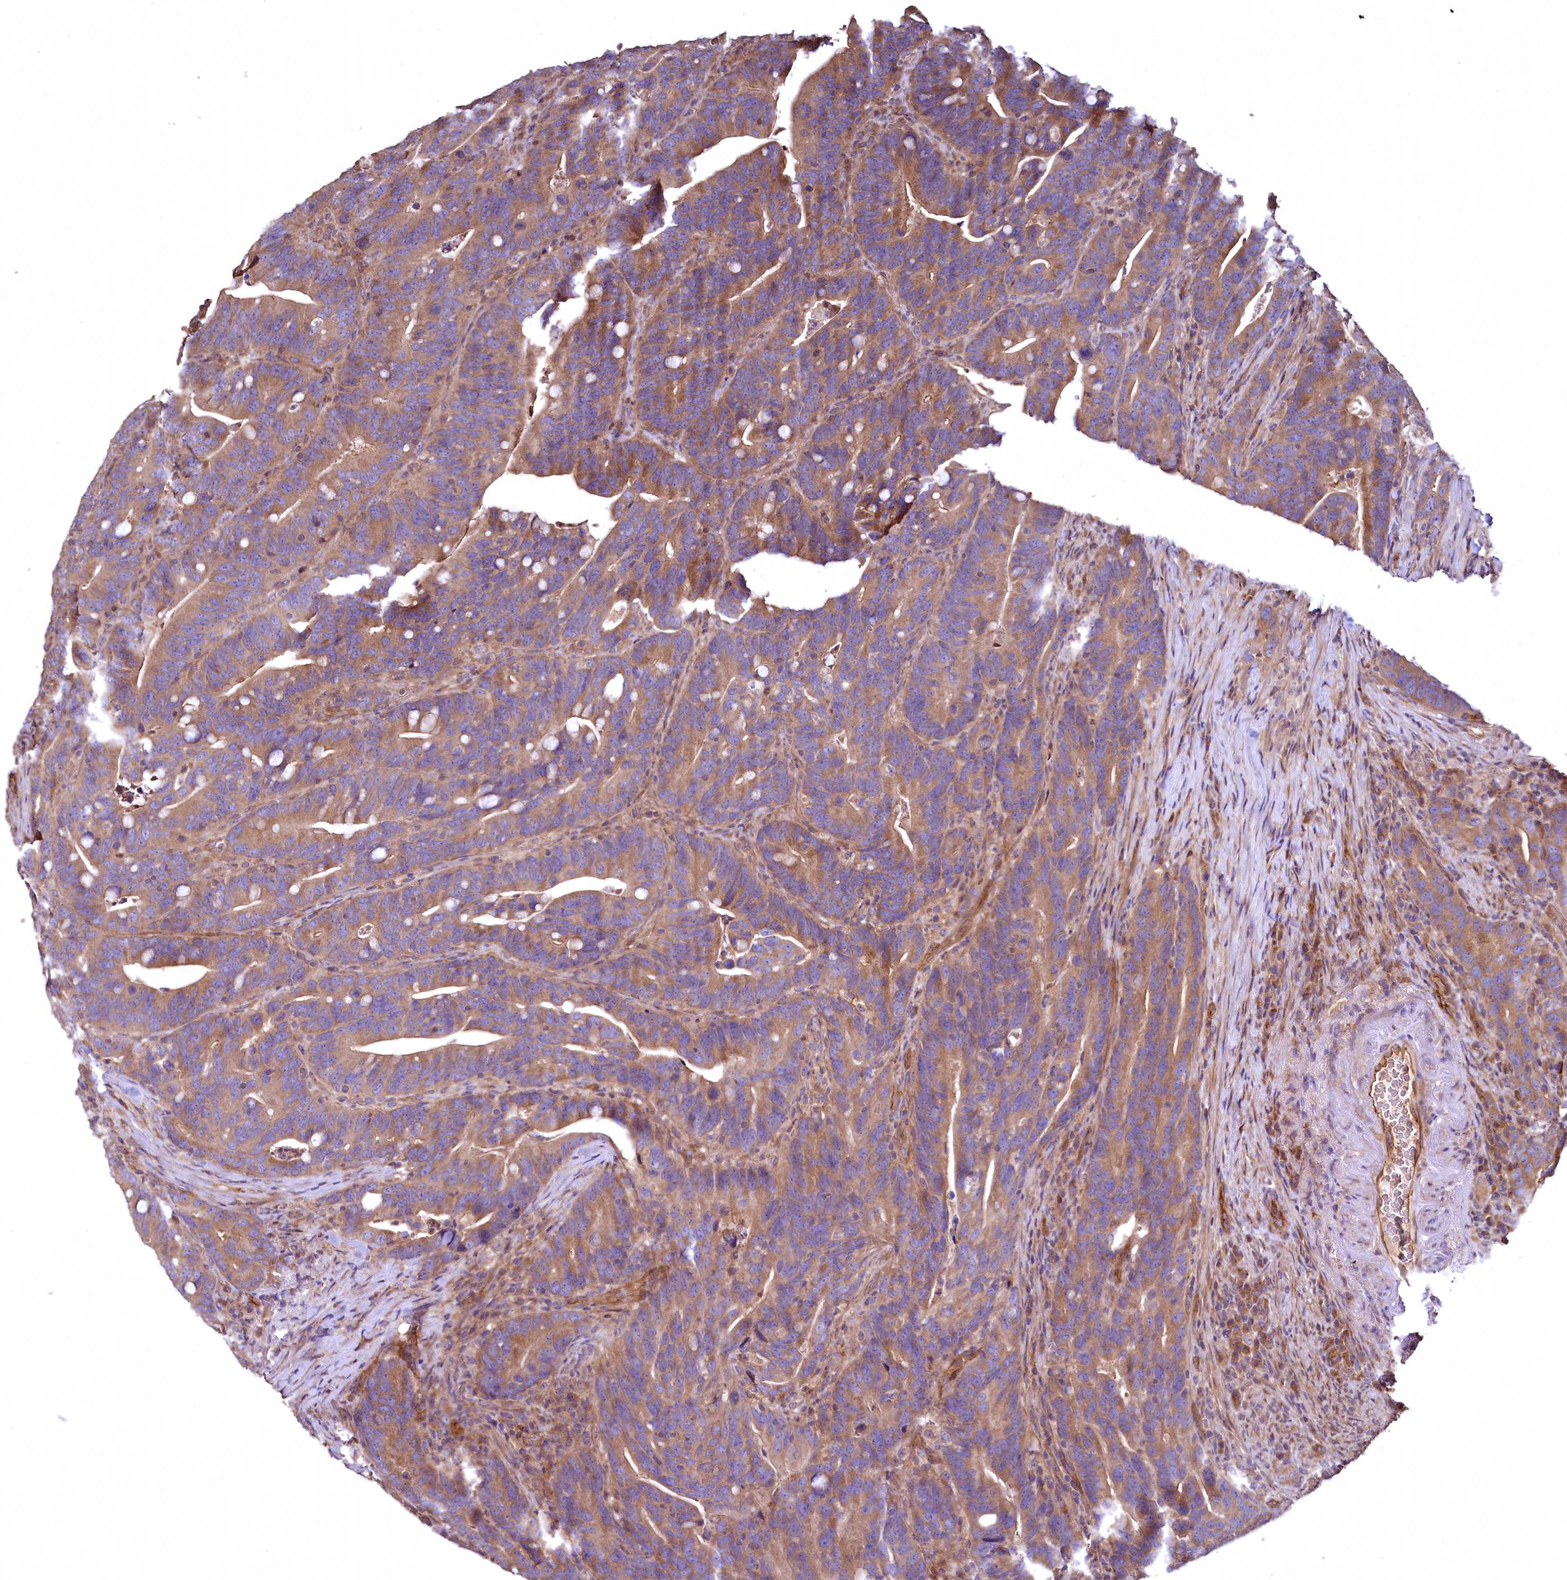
{"staining": {"intensity": "moderate", "quantity": ">75%", "location": "cytoplasmic/membranous"}, "tissue": "colorectal cancer", "cell_type": "Tumor cells", "image_type": "cancer", "snomed": [{"axis": "morphology", "description": "Adenocarcinoma, NOS"}, {"axis": "topography", "description": "Colon"}], "caption": "High-power microscopy captured an IHC micrograph of colorectal cancer, revealing moderate cytoplasmic/membranous expression in approximately >75% of tumor cells.", "gene": "TBCEL", "patient": {"sex": "female", "age": 66}}